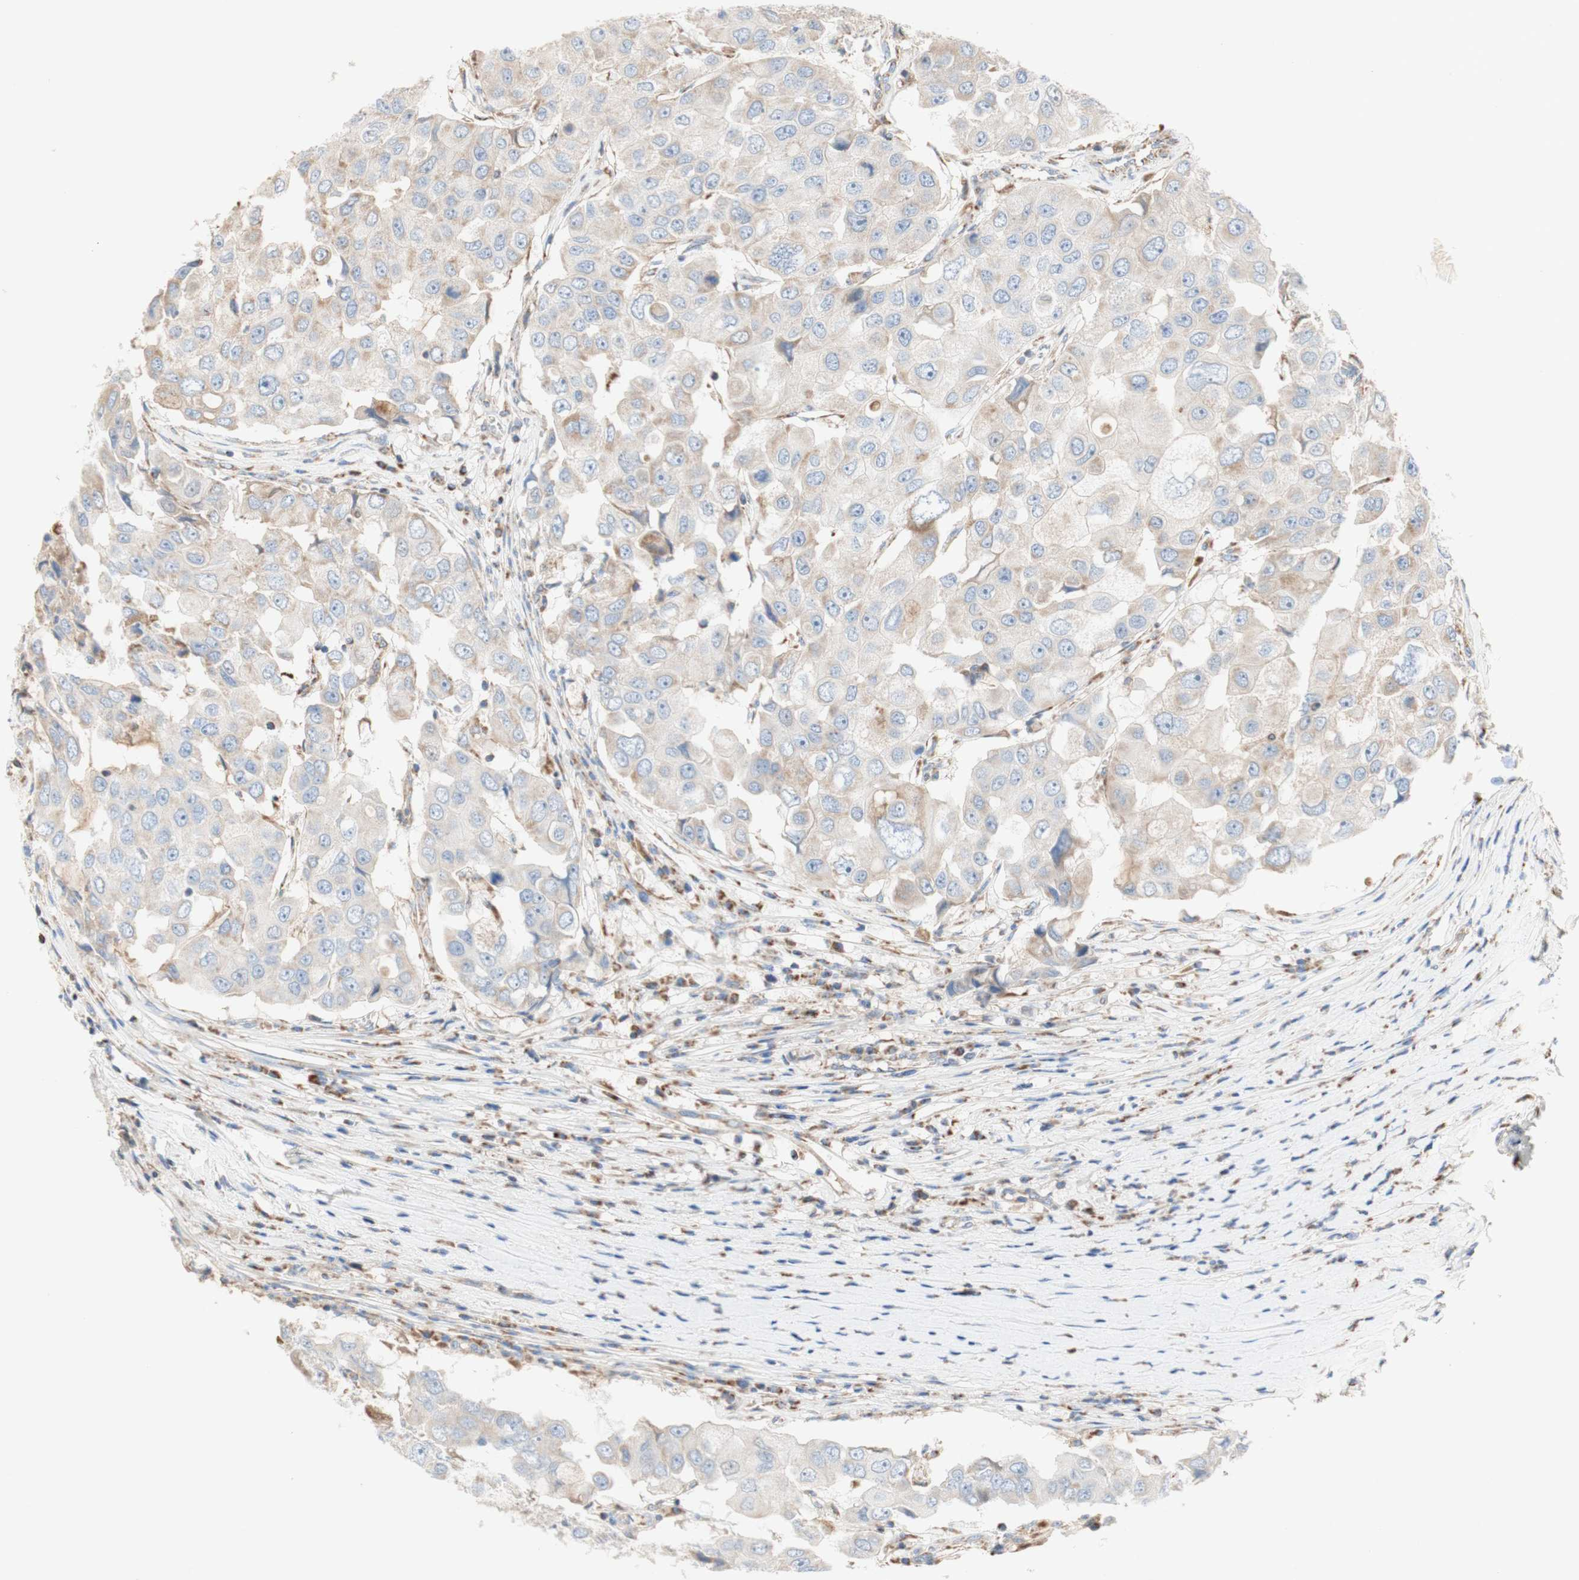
{"staining": {"intensity": "weak", "quantity": "25%-75%", "location": "cytoplasmic/membranous"}, "tissue": "breast cancer", "cell_type": "Tumor cells", "image_type": "cancer", "snomed": [{"axis": "morphology", "description": "Duct carcinoma"}, {"axis": "topography", "description": "Breast"}], "caption": "Invasive ductal carcinoma (breast) was stained to show a protein in brown. There is low levels of weak cytoplasmic/membranous expression in approximately 25%-75% of tumor cells. The staining was performed using DAB (3,3'-diaminobenzidine) to visualize the protein expression in brown, while the nuclei were stained in blue with hematoxylin (Magnification: 20x).", "gene": "SDHB", "patient": {"sex": "female", "age": 27}}